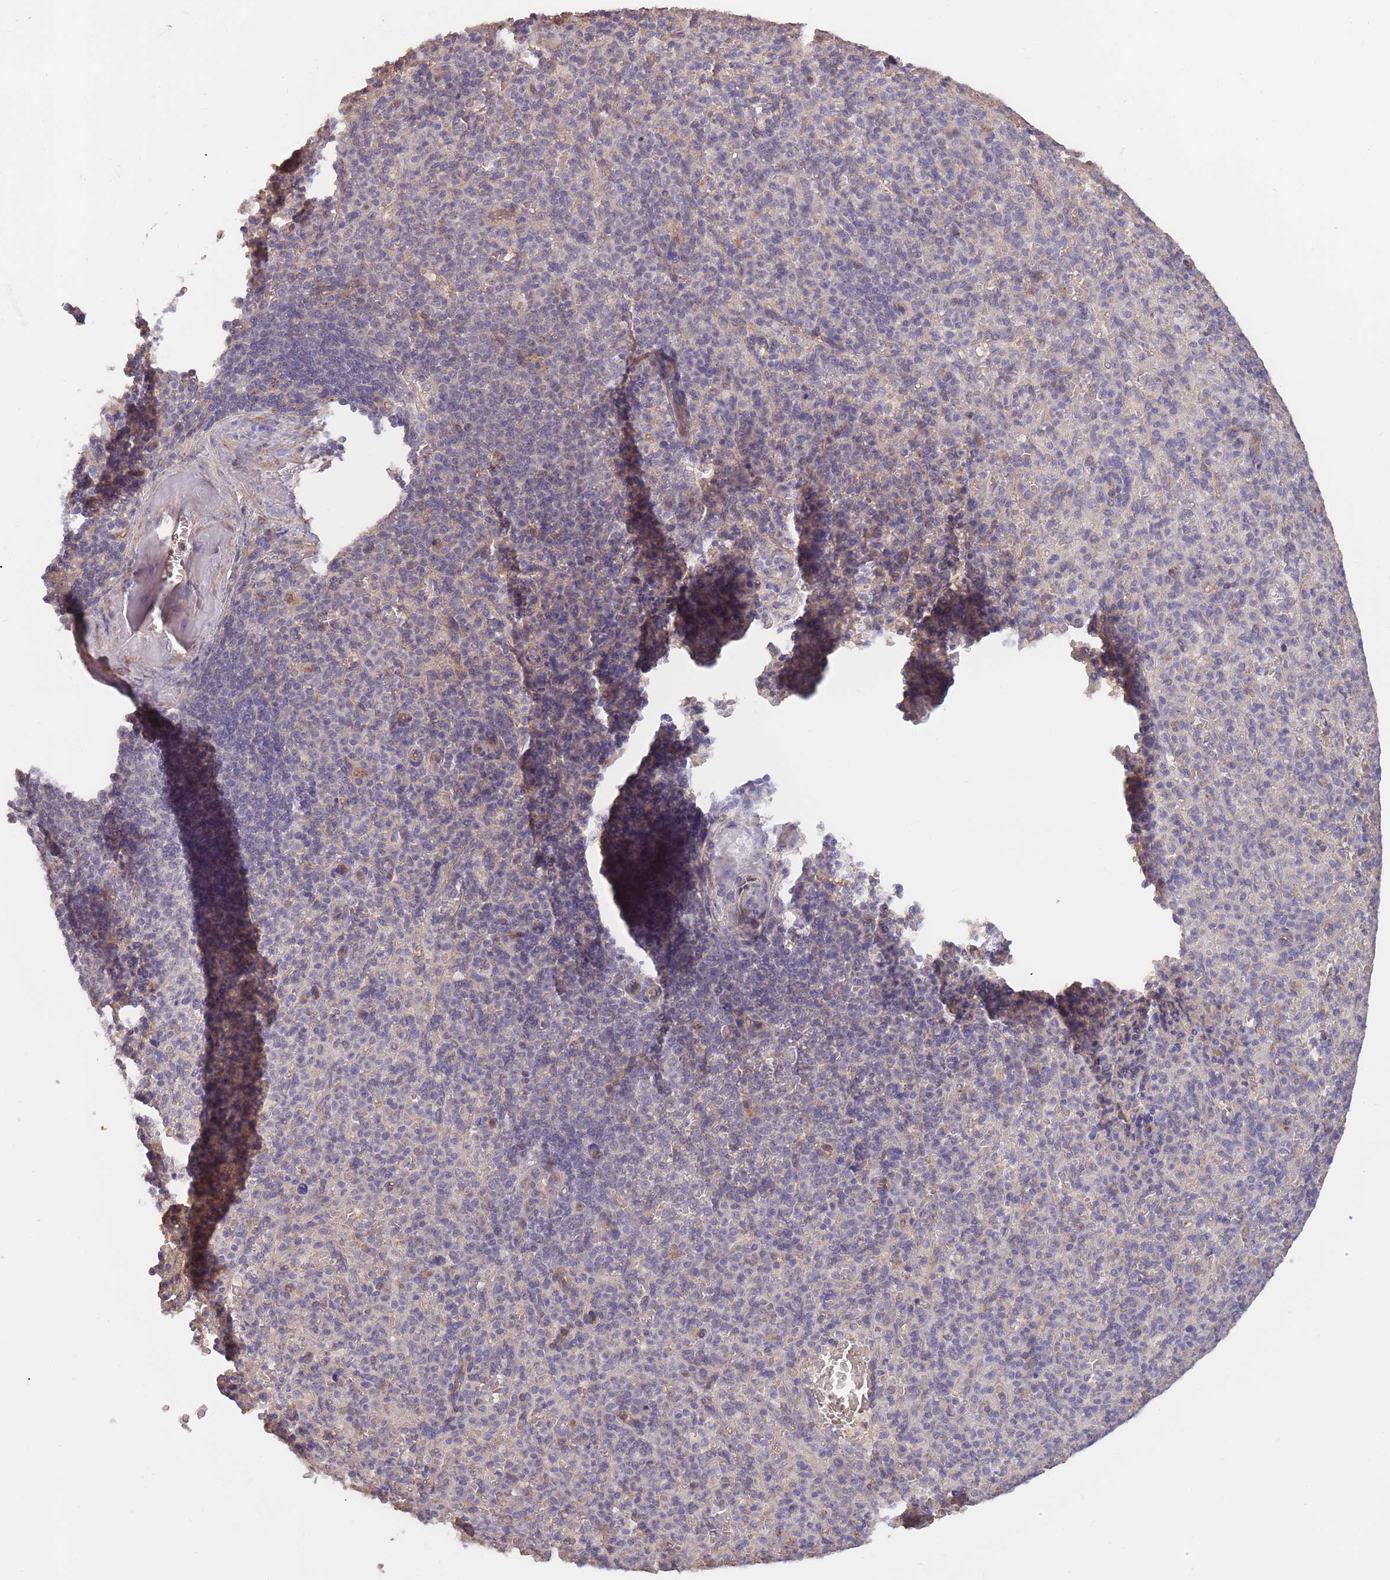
{"staining": {"intensity": "negative", "quantity": "none", "location": "none"}, "tissue": "spleen", "cell_type": "Cells in red pulp", "image_type": "normal", "snomed": [{"axis": "morphology", "description": "Normal tissue, NOS"}, {"axis": "topography", "description": "Spleen"}], "caption": "Cells in red pulp show no significant protein positivity in benign spleen.", "gene": "KIAA1755", "patient": {"sex": "female", "age": 74}}